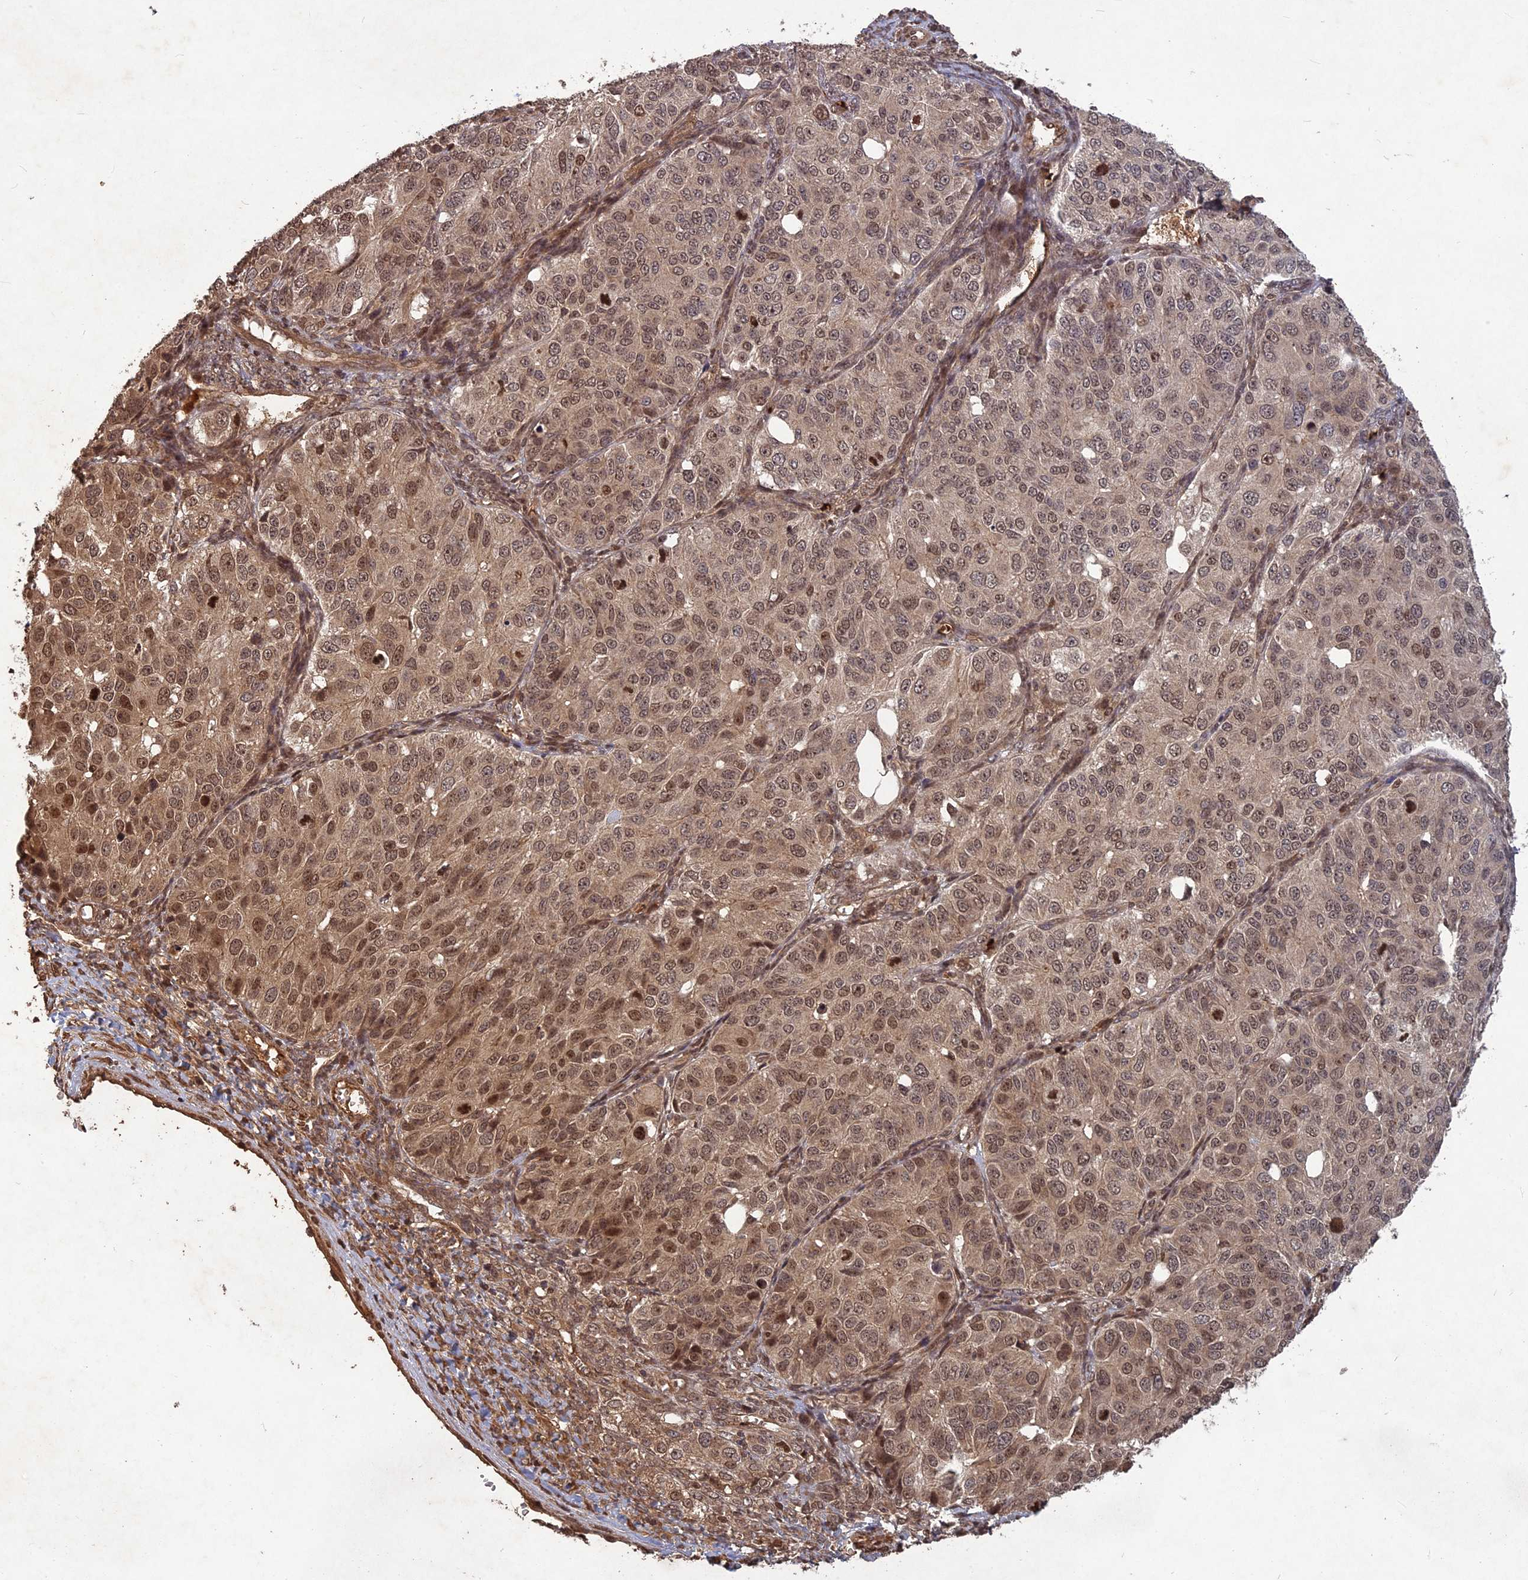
{"staining": {"intensity": "moderate", "quantity": ">75%", "location": "cytoplasmic/membranous,nuclear"}, "tissue": "ovarian cancer", "cell_type": "Tumor cells", "image_type": "cancer", "snomed": [{"axis": "morphology", "description": "Carcinoma, endometroid"}, {"axis": "topography", "description": "Ovary"}], "caption": "Ovarian endometroid carcinoma tissue shows moderate cytoplasmic/membranous and nuclear positivity in approximately >75% of tumor cells, visualized by immunohistochemistry.", "gene": "SRMS", "patient": {"sex": "female", "age": 51}}